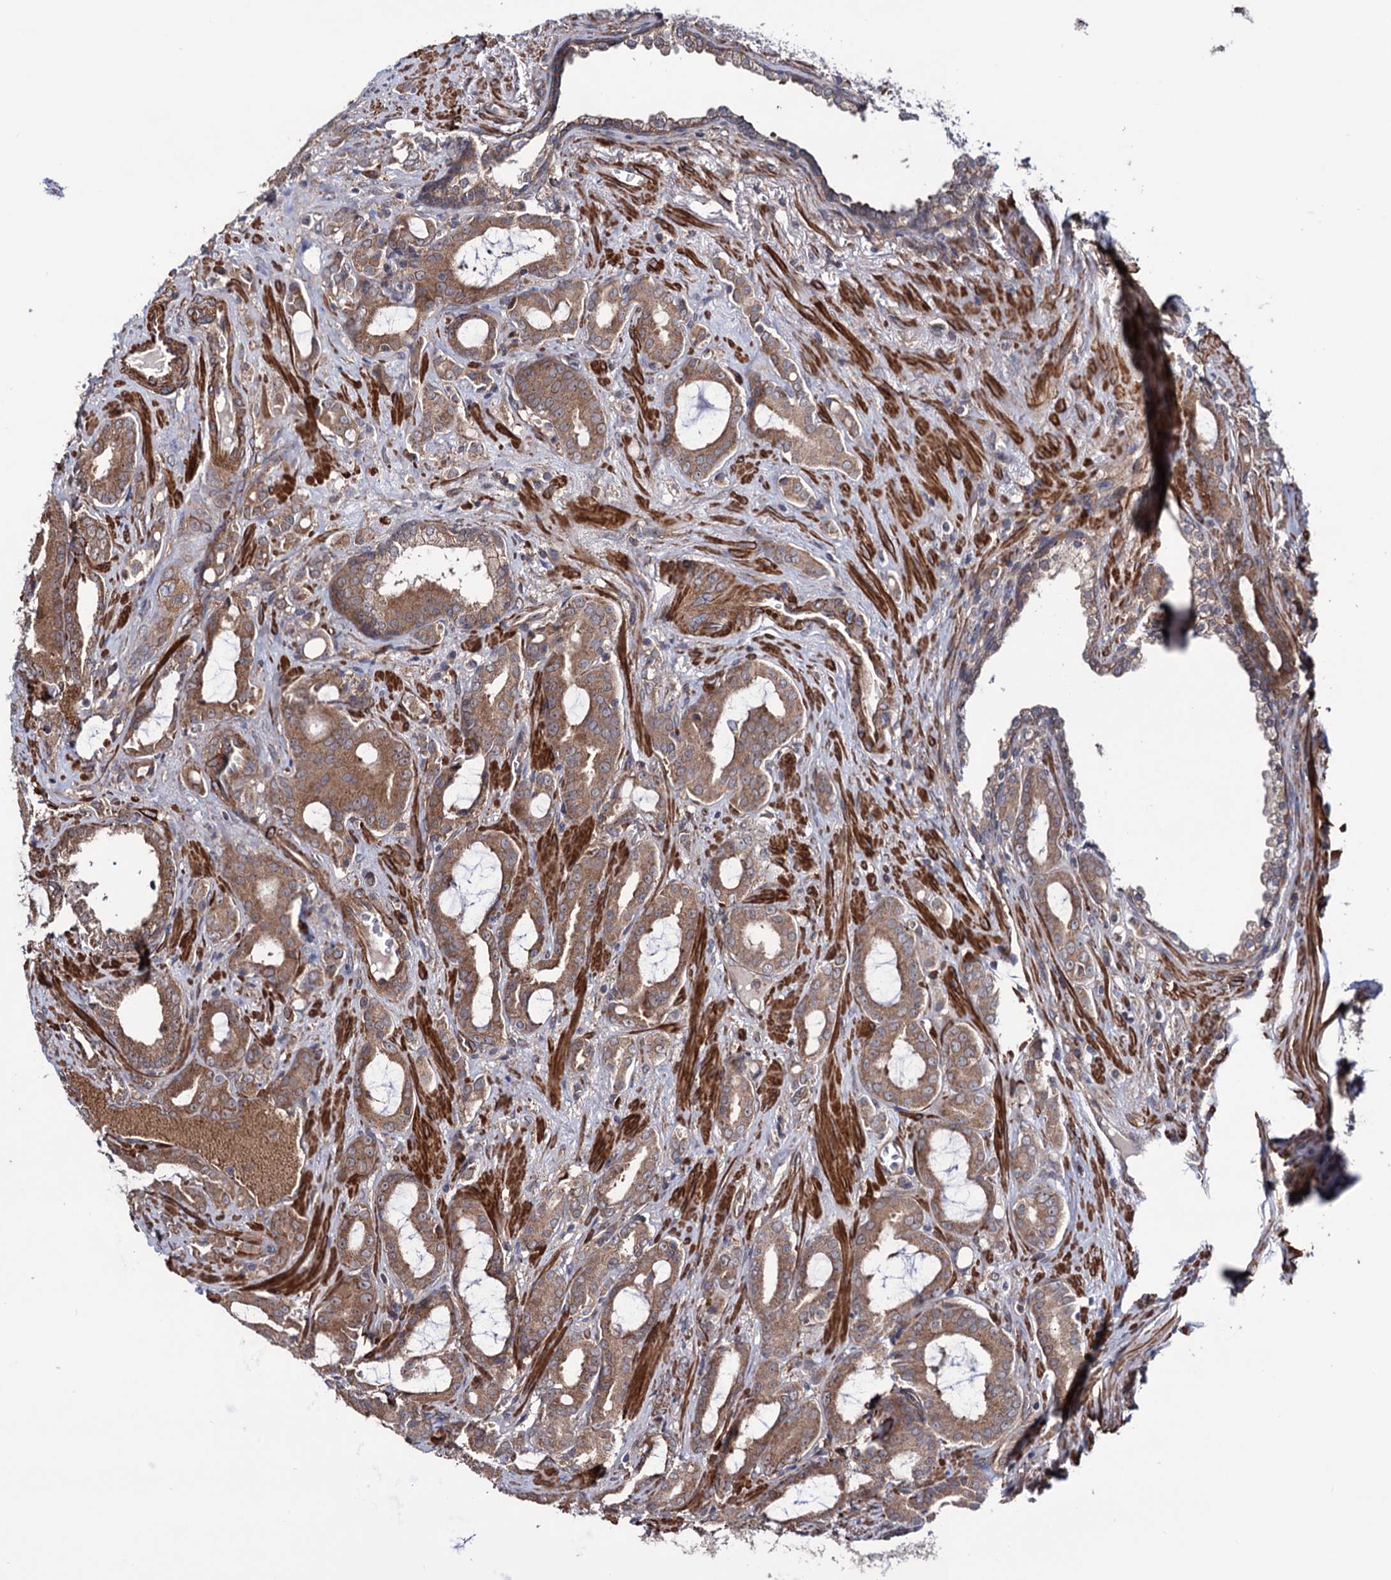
{"staining": {"intensity": "moderate", "quantity": ">75%", "location": "cytoplasmic/membranous"}, "tissue": "prostate cancer", "cell_type": "Tumor cells", "image_type": "cancer", "snomed": [{"axis": "morphology", "description": "Adenocarcinoma, High grade"}, {"axis": "topography", "description": "Prostate"}], "caption": "Protein expression analysis of prostate cancer reveals moderate cytoplasmic/membranous positivity in about >75% of tumor cells.", "gene": "FERMT2", "patient": {"sex": "male", "age": 72}}